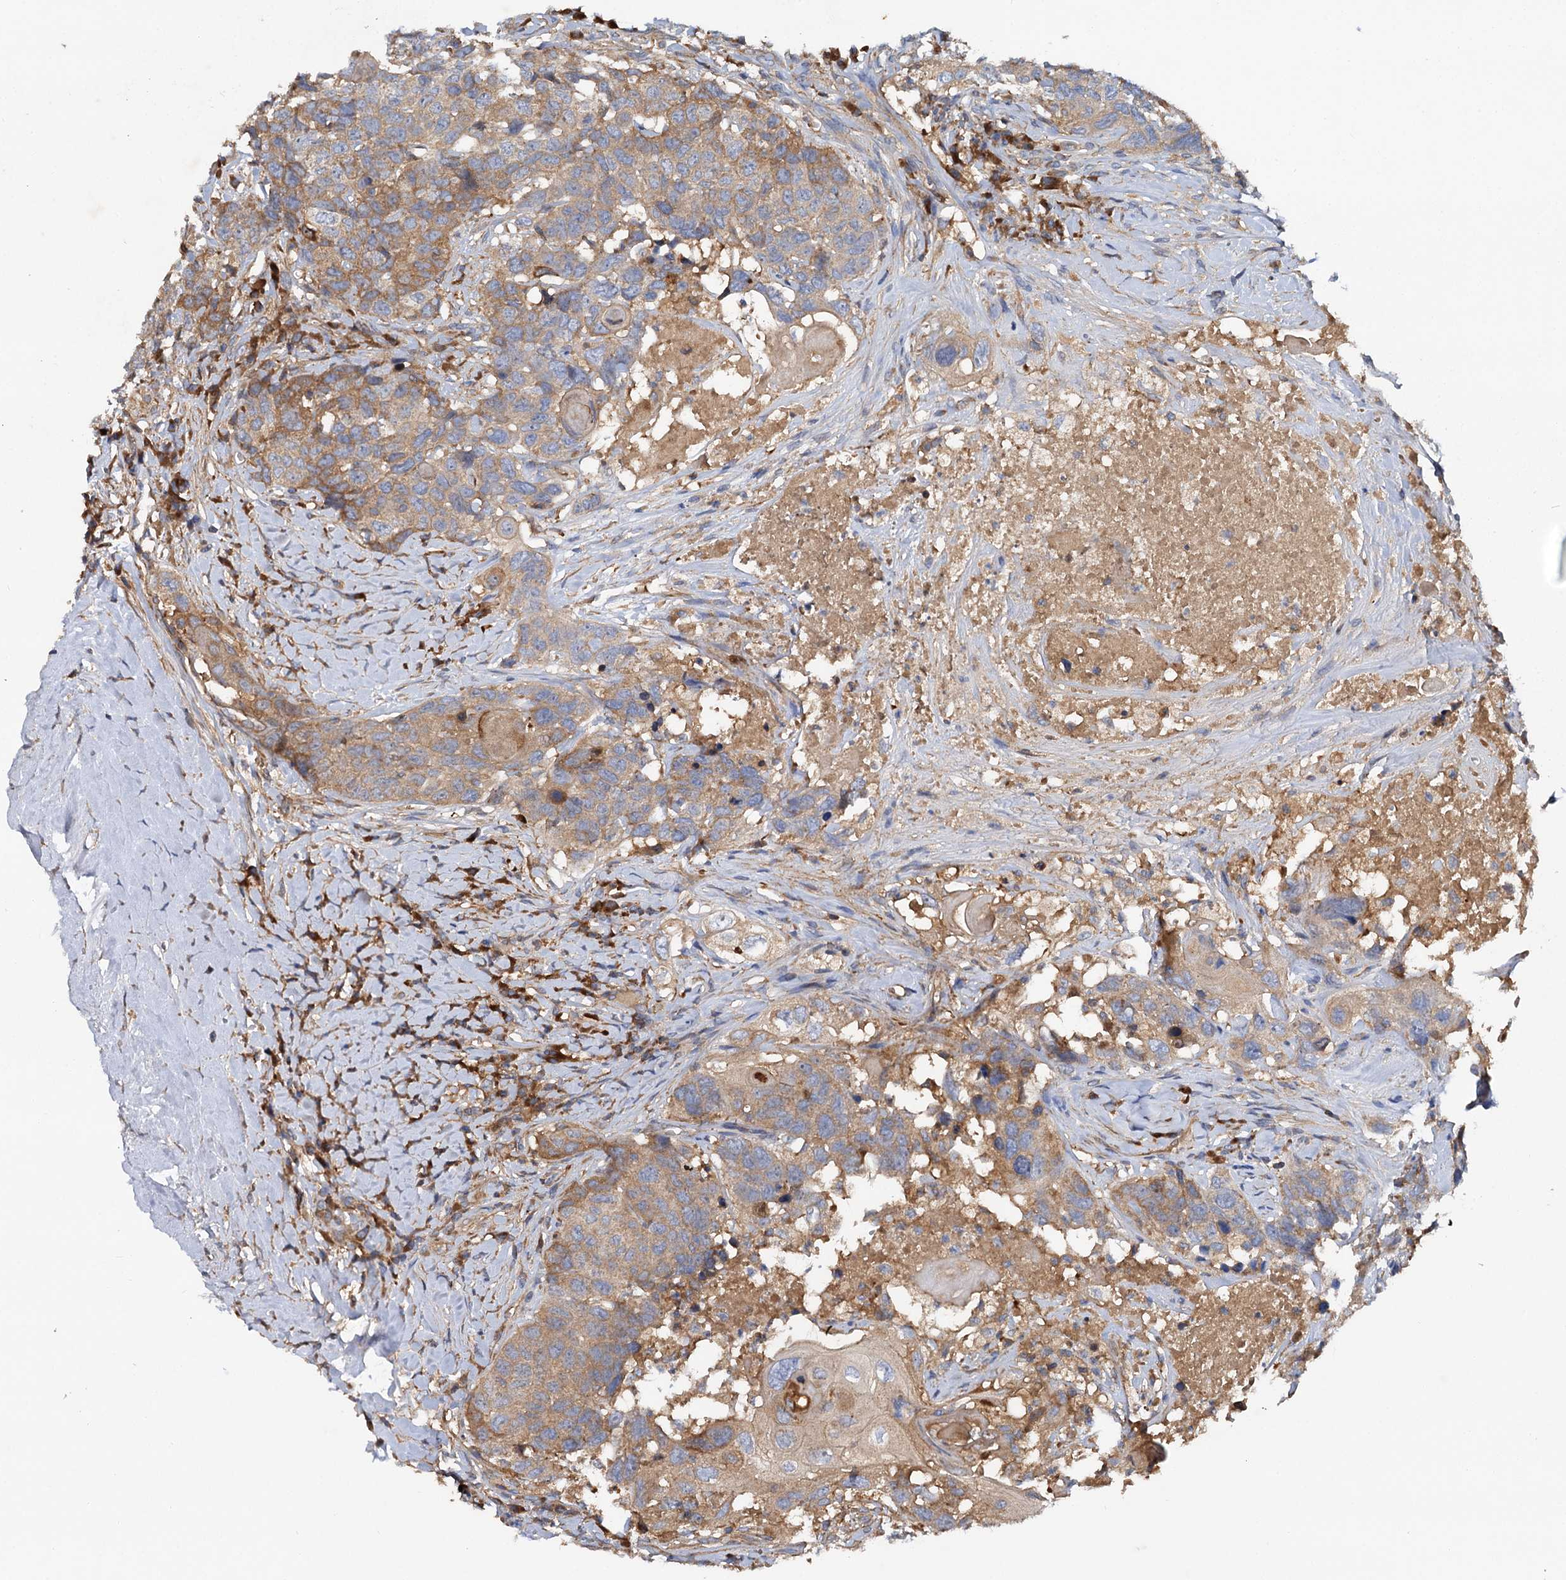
{"staining": {"intensity": "moderate", "quantity": ">75%", "location": "cytoplasmic/membranous"}, "tissue": "head and neck cancer", "cell_type": "Tumor cells", "image_type": "cancer", "snomed": [{"axis": "morphology", "description": "Squamous cell carcinoma, NOS"}, {"axis": "topography", "description": "Head-Neck"}], "caption": "DAB immunohistochemical staining of head and neck squamous cell carcinoma exhibits moderate cytoplasmic/membranous protein expression in about >75% of tumor cells.", "gene": "ALKBH7", "patient": {"sex": "male", "age": 66}}